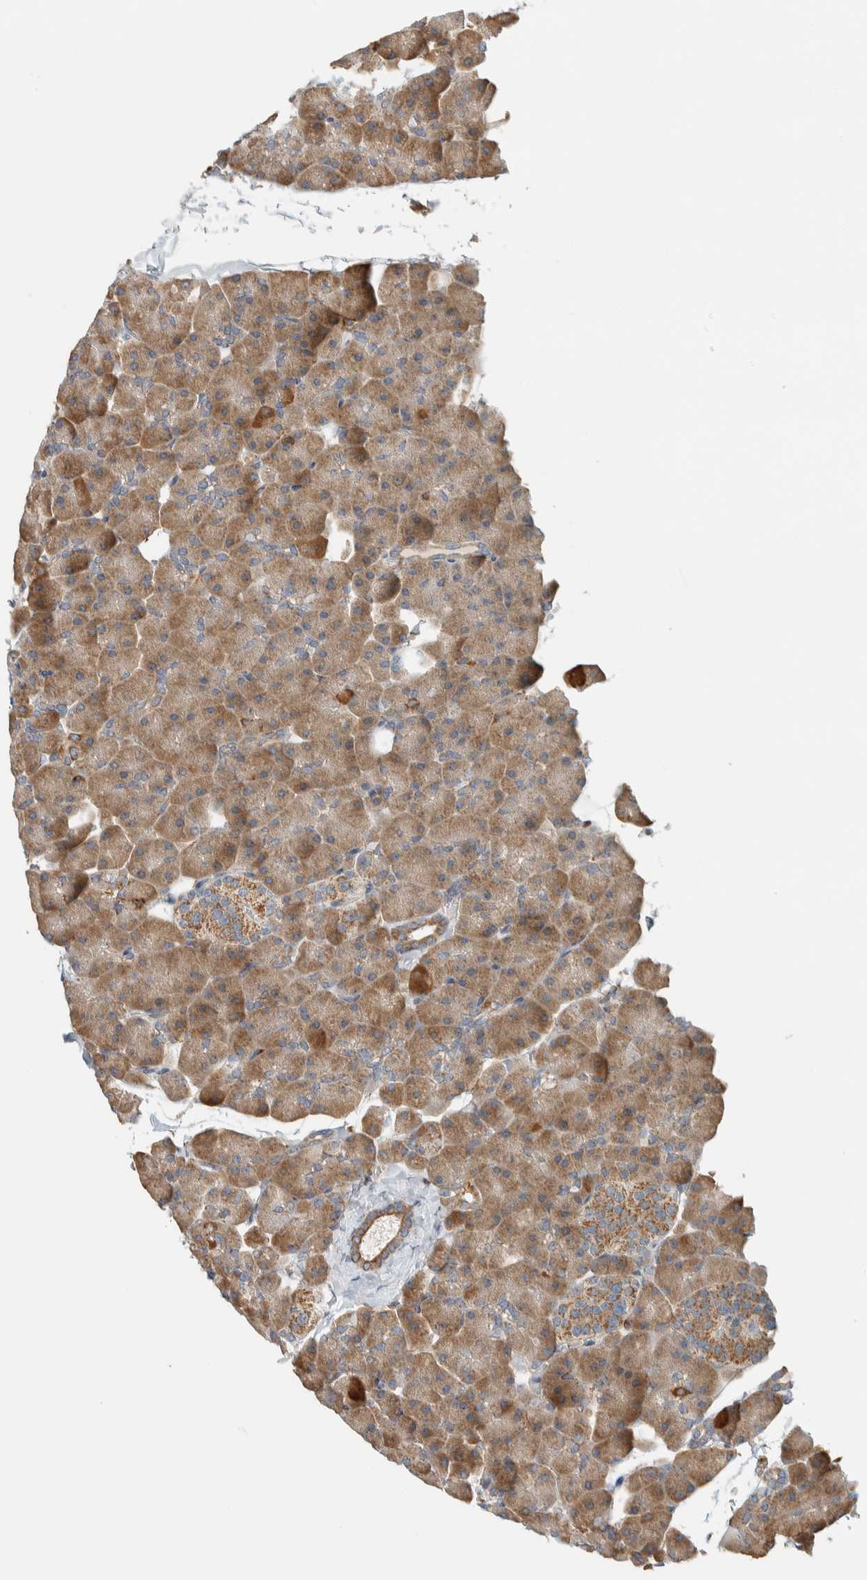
{"staining": {"intensity": "moderate", "quantity": ">75%", "location": "cytoplasmic/membranous"}, "tissue": "pancreas", "cell_type": "Exocrine glandular cells", "image_type": "normal", "snomed": [{"axis": "morphology", "description": "Normal tissue, NOS"}, {"axis": "topography", "description": "Pancreas"}], "caption": "DAB immunohistochemical staining of unremarkable pancreas displays moderate cytoplasmic/membranous protein staining in about >75% of exocrine glandular cells. (DAB = brown stain, brightfield microscopy at high magnification).", "gene": "CCDC57", "patient": {"sex": "male", "age": 35}}